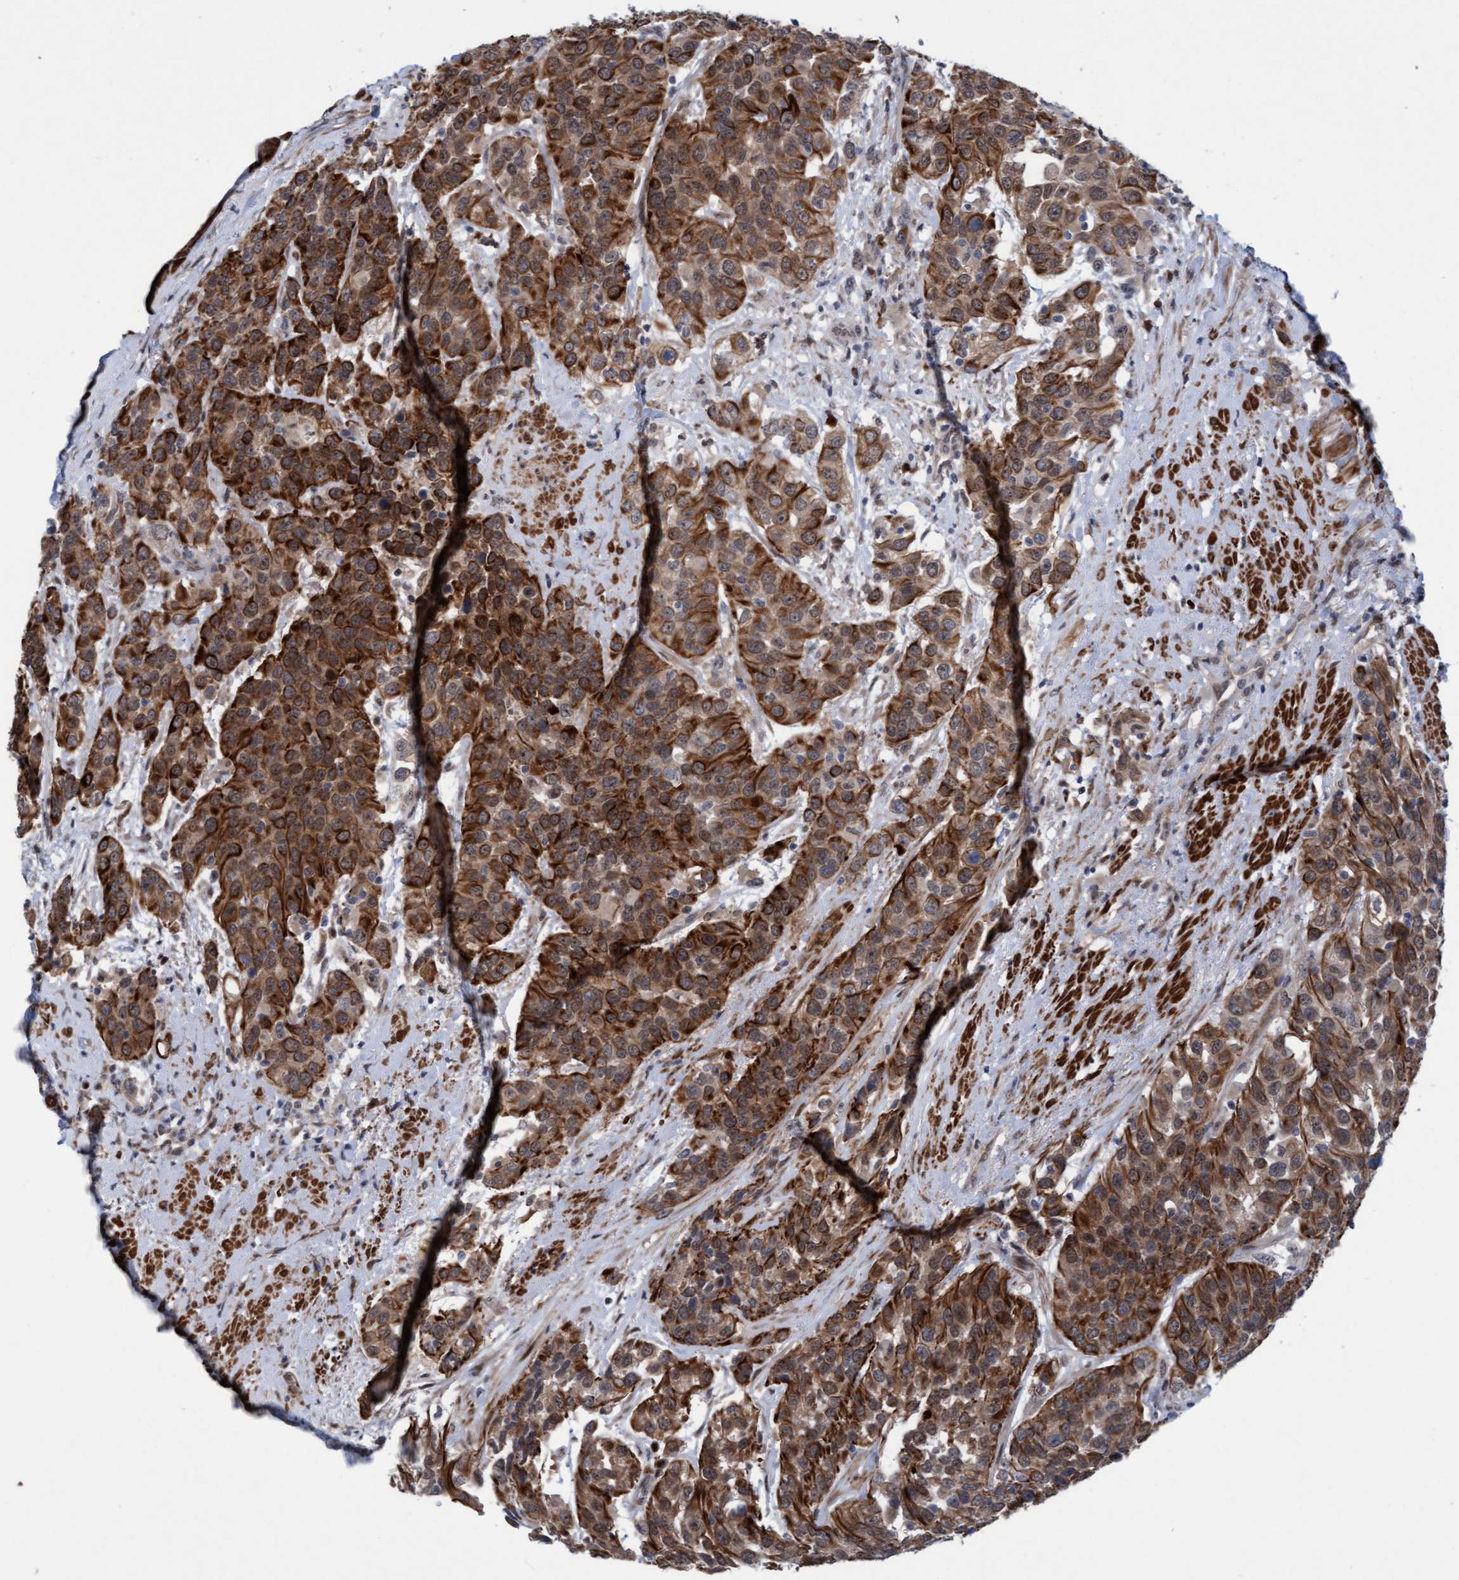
{"staining": {"intensity": "moderate", "quantity": ">75%", "location": "cytoplasmic/membranous"}, "tissue": "urothelial cancer", "cell_type": "Tumor cells", "image_type": "cancer", "snomed": [{"axis": "morphology", "description": "Urothelial carcinoma, High grade"}, {"axis": "topography", "description": "Urinary bladder"}], "caption": "A micrograph showing moderate cytoplasmic/membranous staining in about >75% of tumor cells in urothelial cancer, as visualized by brown immunohistochemical staining.", "gene": "RAP1GAP2", "patient": {"sex": "female", "age": 80}}